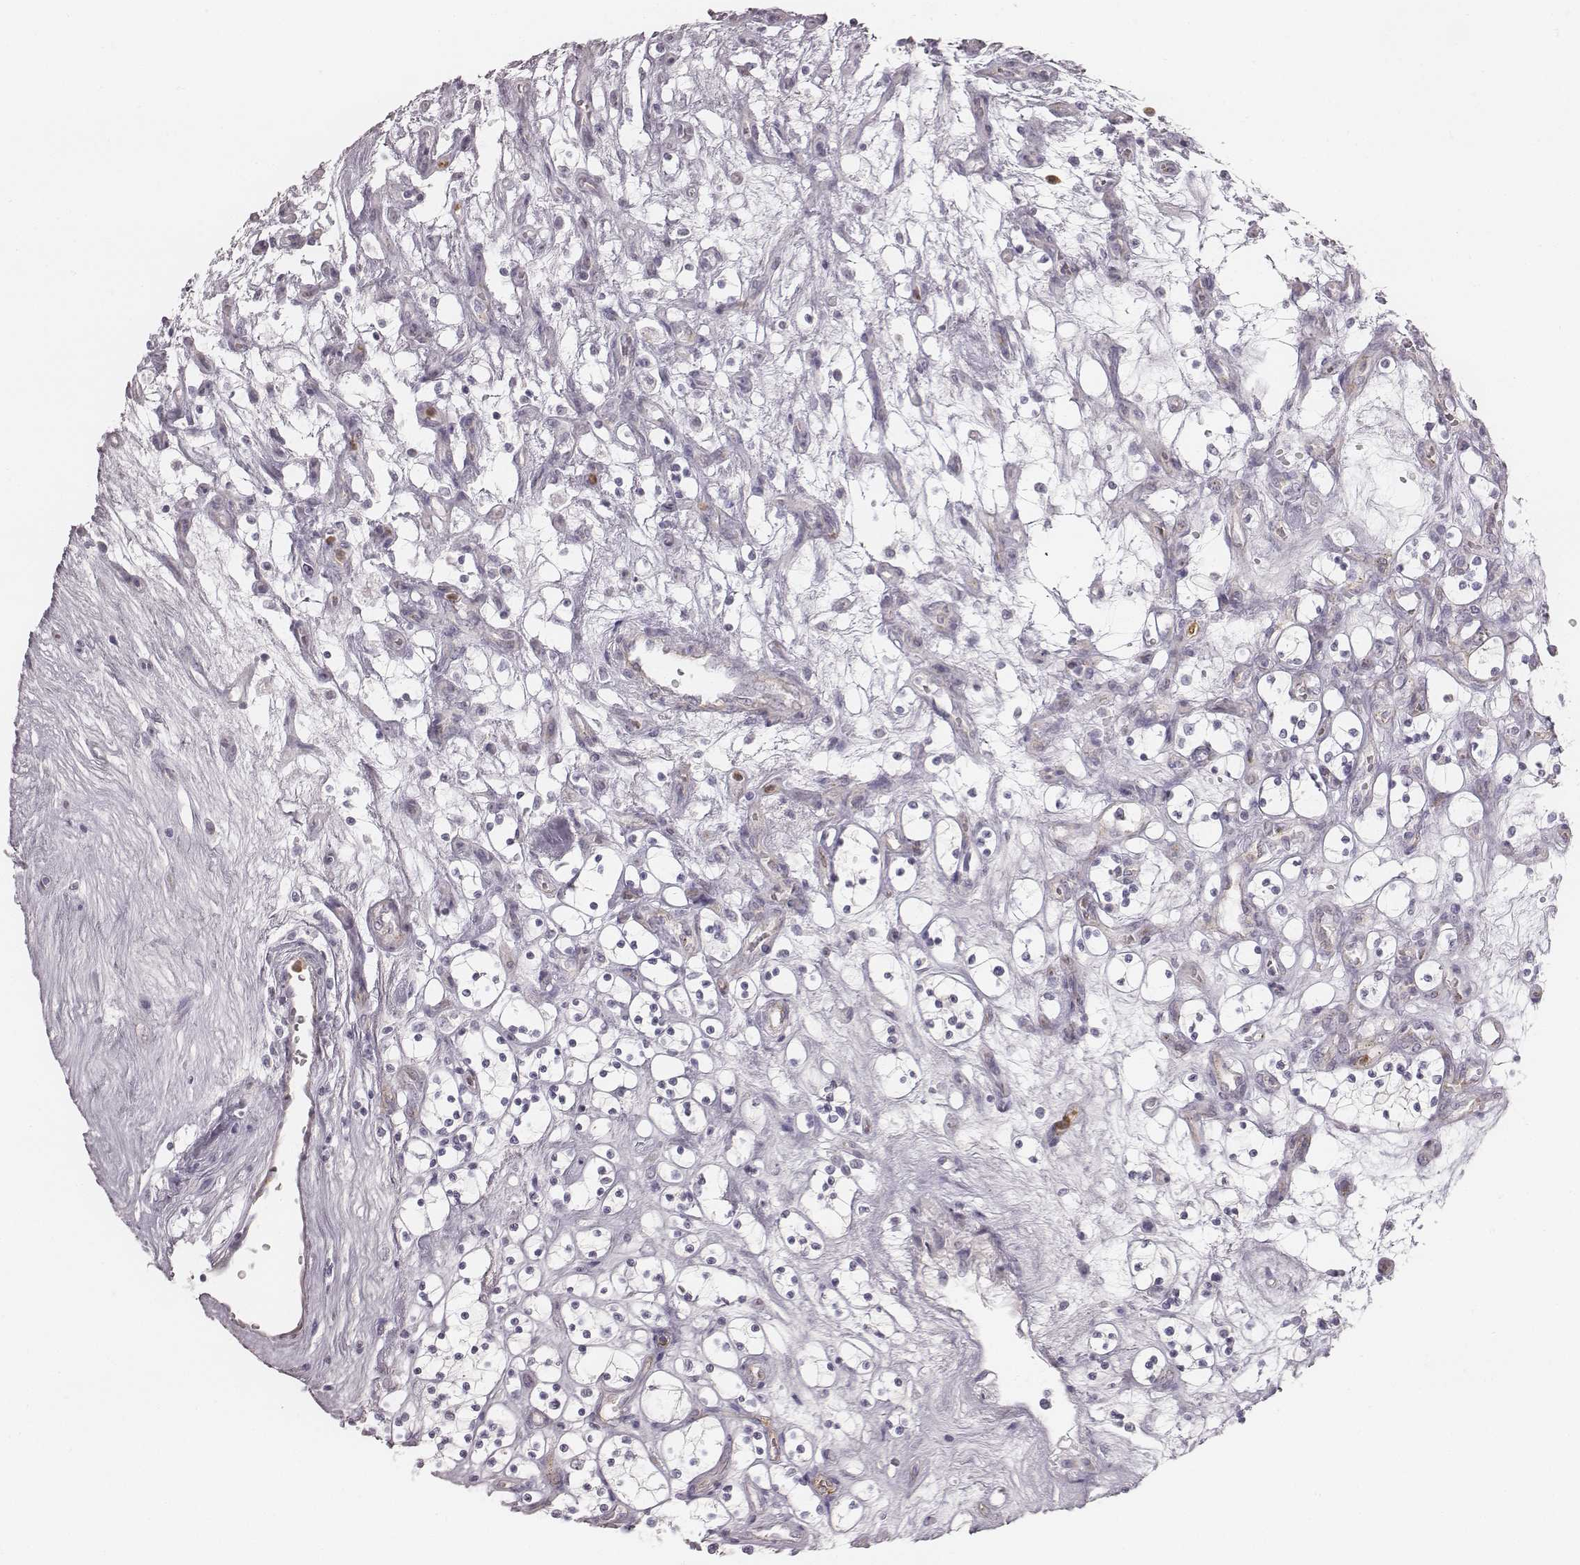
{"staining": {"intensity": "negative", "quantity": "none", "location": "none"}, "tissue": "renal cancer", "cell_type": "Tumor cells", "image_type": "cancer", "snomed": [{"axis": "morphology", "description": "Adenocarcinoma, NOS"}, {"axis": "topography", "description": "Kidney"}], "caption": "Renal adenocarcinoma was stained to show a protein in brown. There is no significant staining in tumor cells.", "gene": "KCNJ12", "patient": {"sex": "female", "age": 69}}